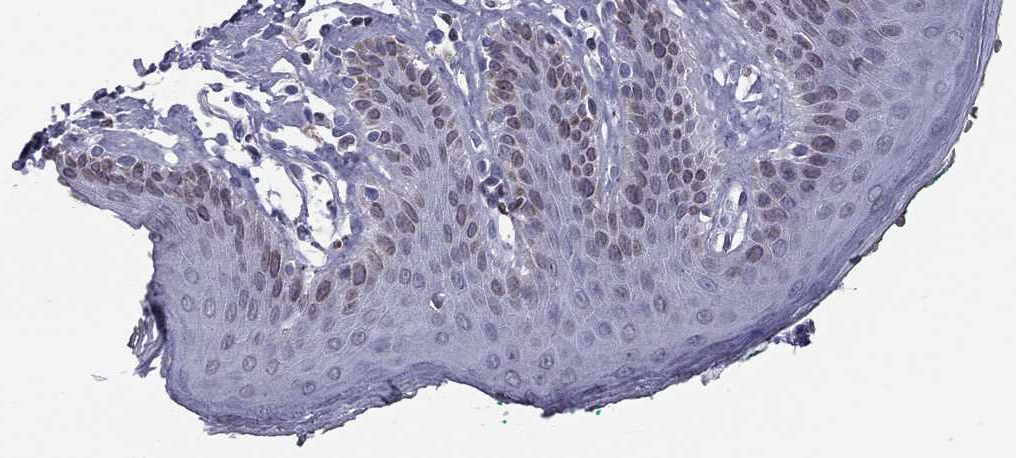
{"staining": {"intensity": "weak", "quantity": "<25%", "location": "cytoplasmic/membranous,nuclear"}, "tissue": "skin", "cell_type": "Epidermal cells", "image_type": "normal", "snomed": [{"axis": "morphology", "description": "Normal tissue, NOS"}, {"axis": "topography", "description": "Vulva"}, {"axis": "topography", "description": "Peripheral nerve tissue"}], "caption": "Micrograph shows no significant protein positivity in epidermal cells of normal skin.", "gene": "ESPL1", "patient": {"sex": "female", "age": 66}}